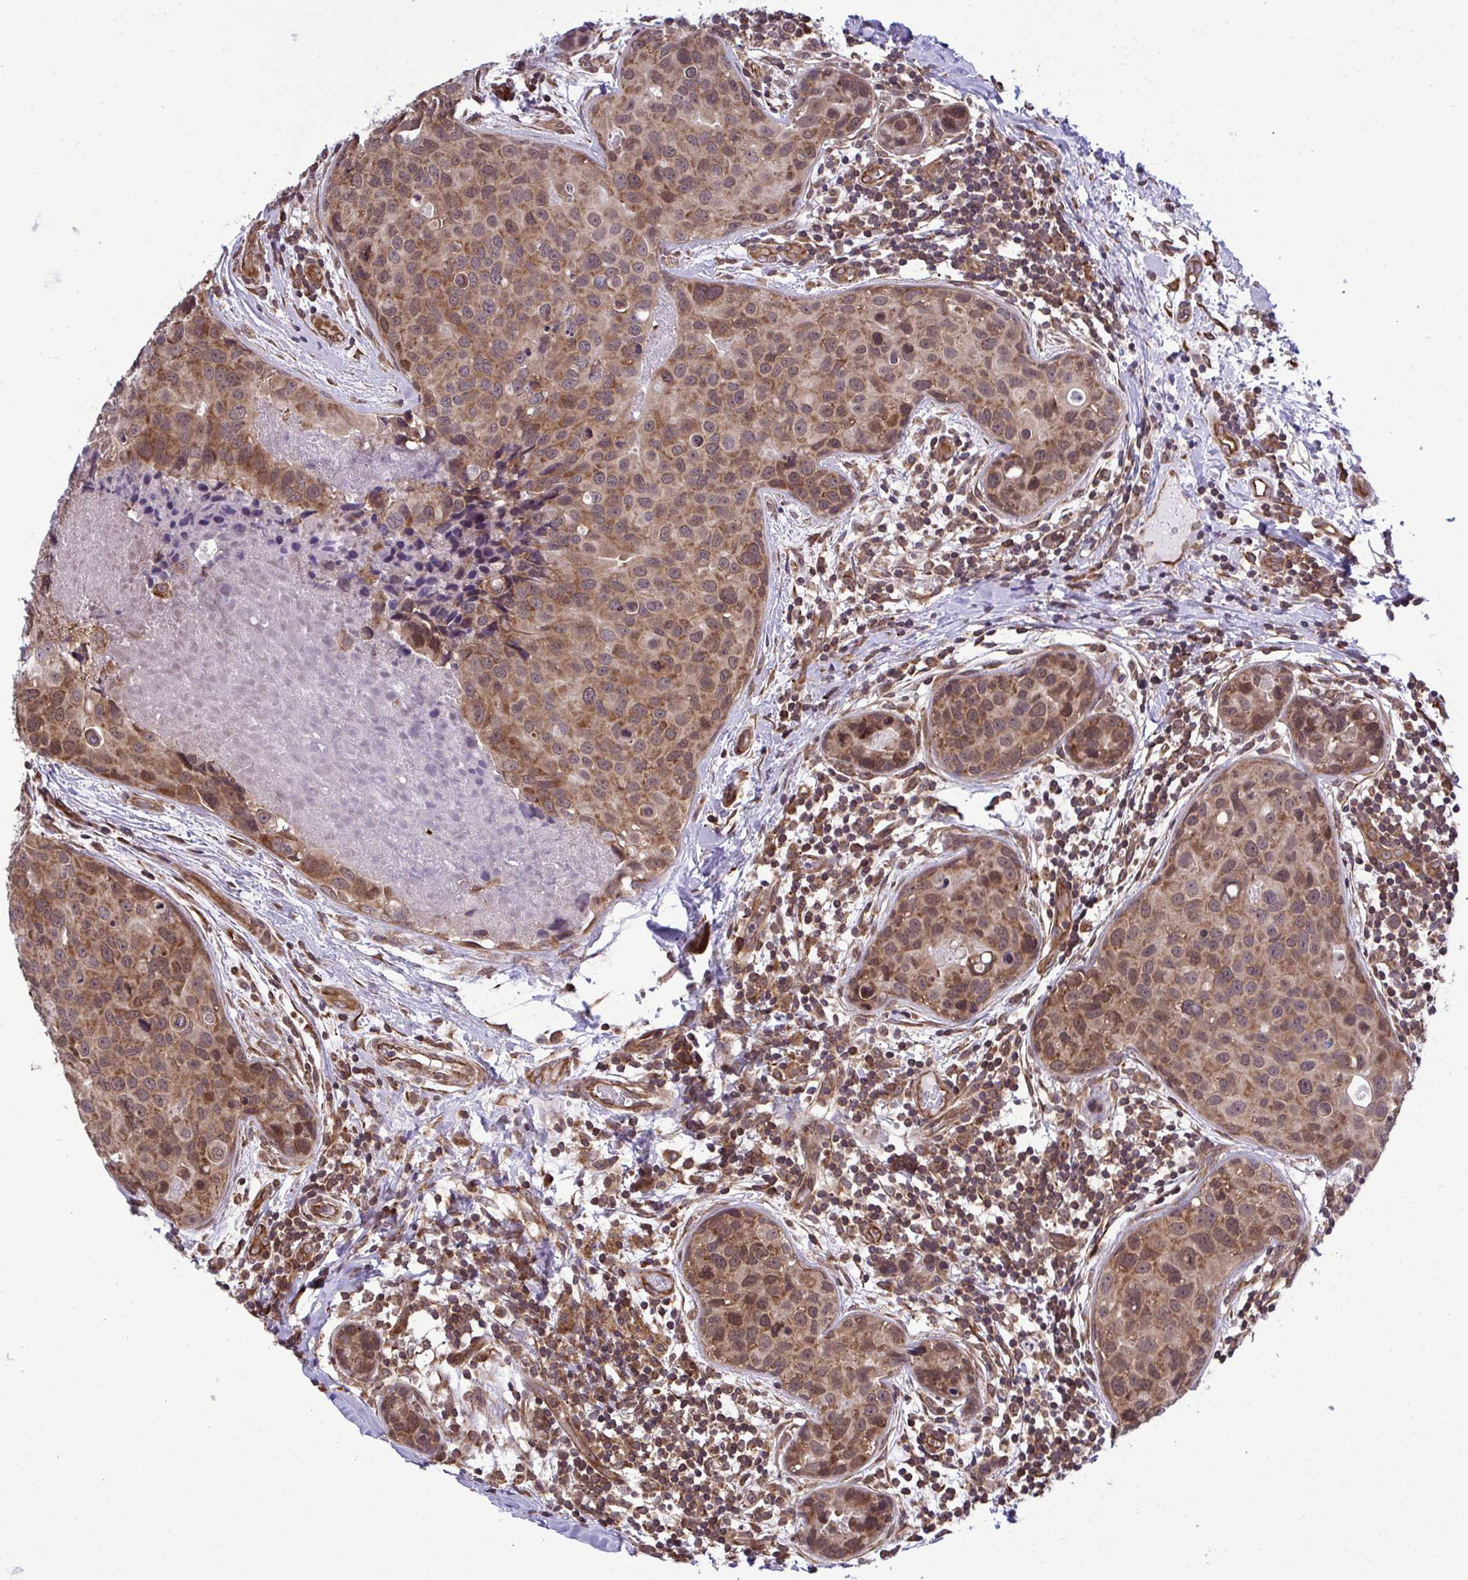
{"staining": {"intensity": "moderate", "quantity": ">75%", "location": "cytoplasmic/membranous"}, "tissue": "breast cancer", "cell_type": "Tumor cells", "image_type": "cancer", "snomed": [{"axis": "morphology", "description": "Duct carcinoma"}, {"axis": "topography", "description": "Breast"}], "caption": "Approximately >75% of tumor cells in breast cancer display moderate cytoplasmic/membranous protein positivity as visualized by brown immunohistochemical staining.", "gene": "RPS15", "patient": {"sex": "female", "age": 24}}